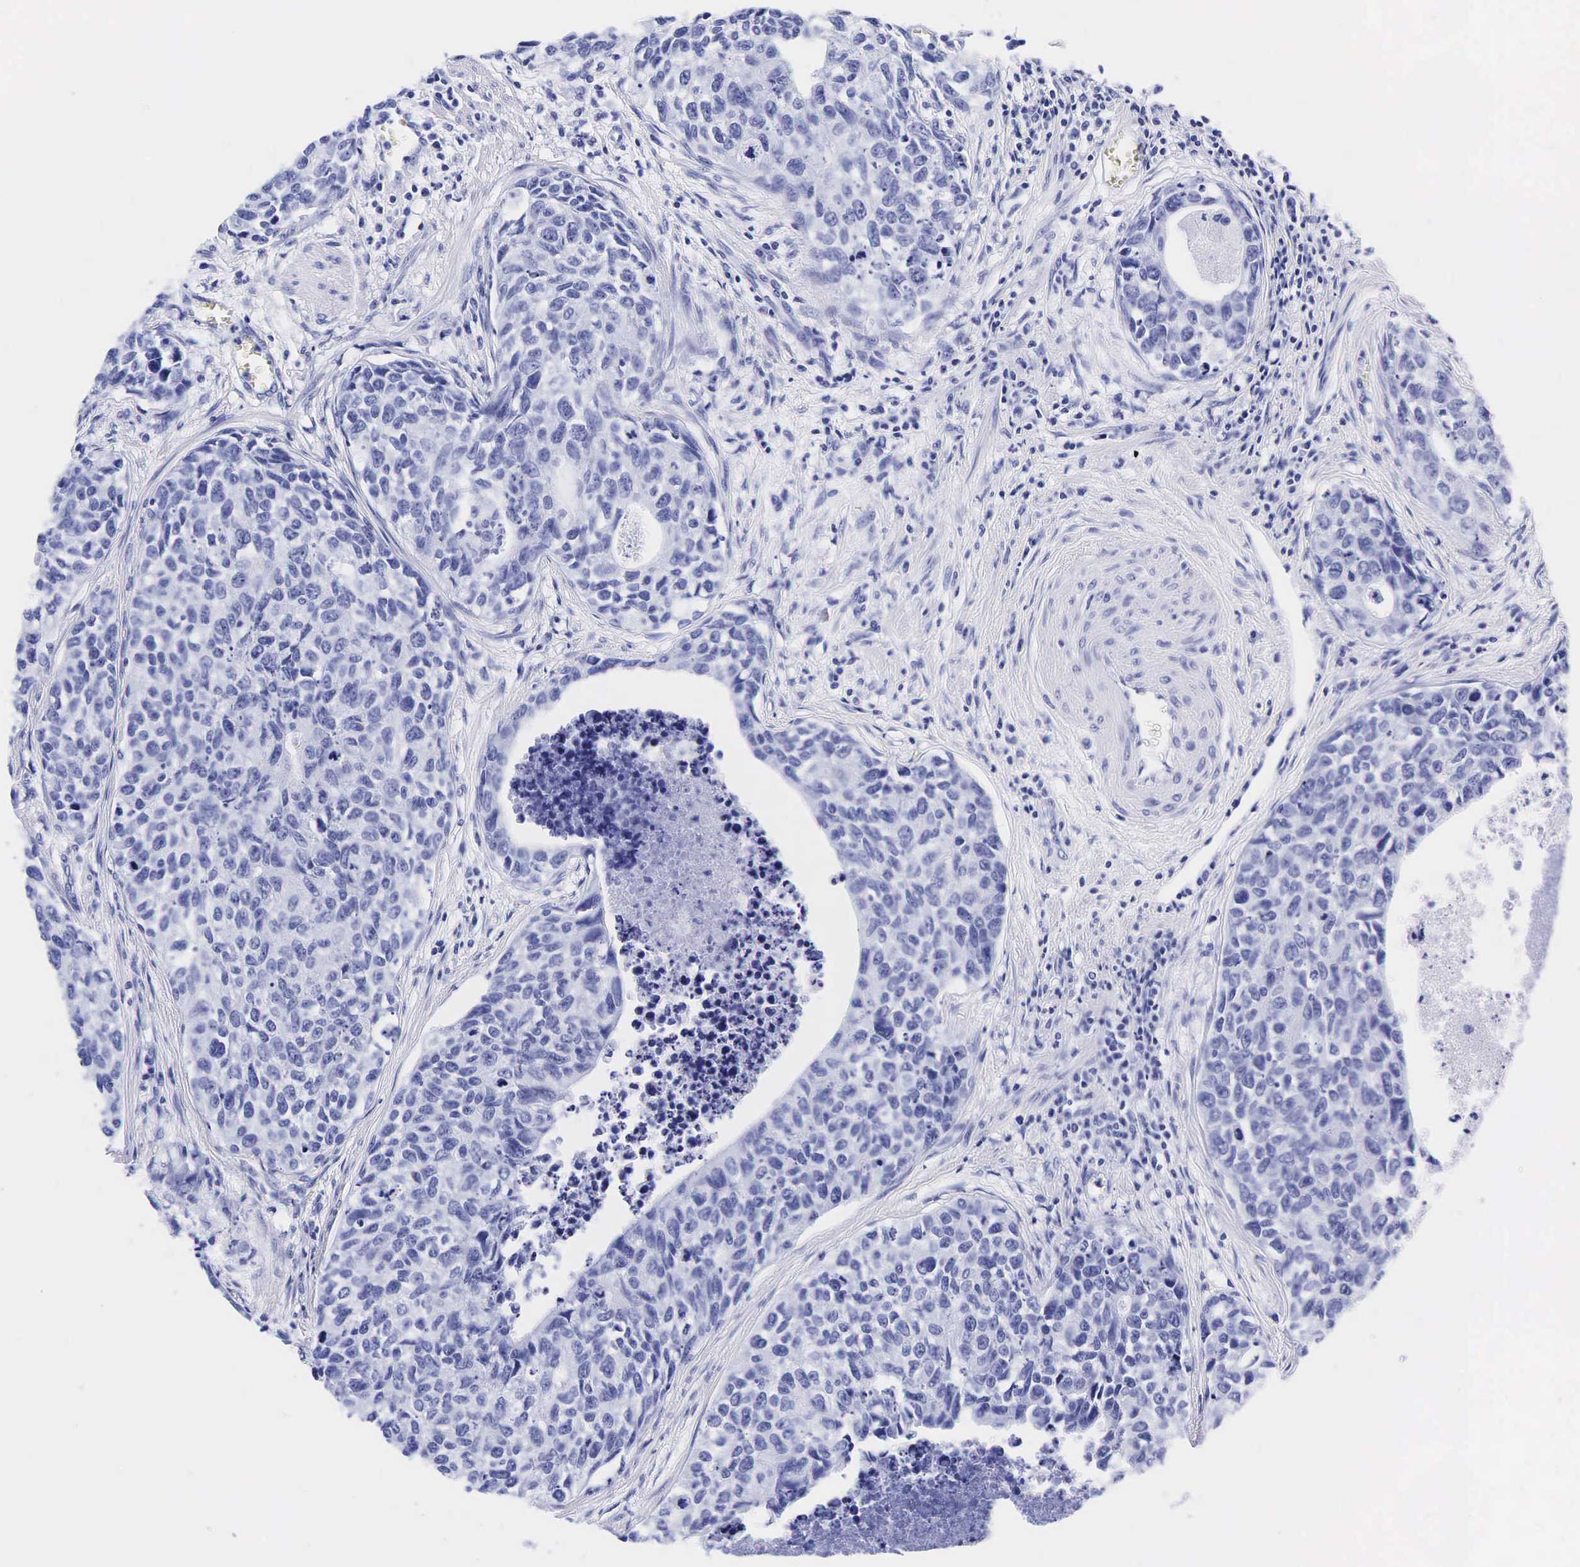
{"staining": {"intensity": "negative", "quantity": "none", "location": "none"}, "tissue": "urothelial cancer", "cell_type": "Tumor cells", "image_type": "cancer", "snomed": [{"axis": "morphology", "description": "Urothelial carcinoma, High grade"}, {"axis": "topography", "description": "Urinary bladder"}], "caption": "Tumor cells are negative for brown protein staining in urothelial cancer. Brightfield microscopy of IHC stained with DAB (brown) and hematoxylin (blue), captured at high magnification.", "gene": "KLK3", "patient": {"sex": "male", "age": 81}}